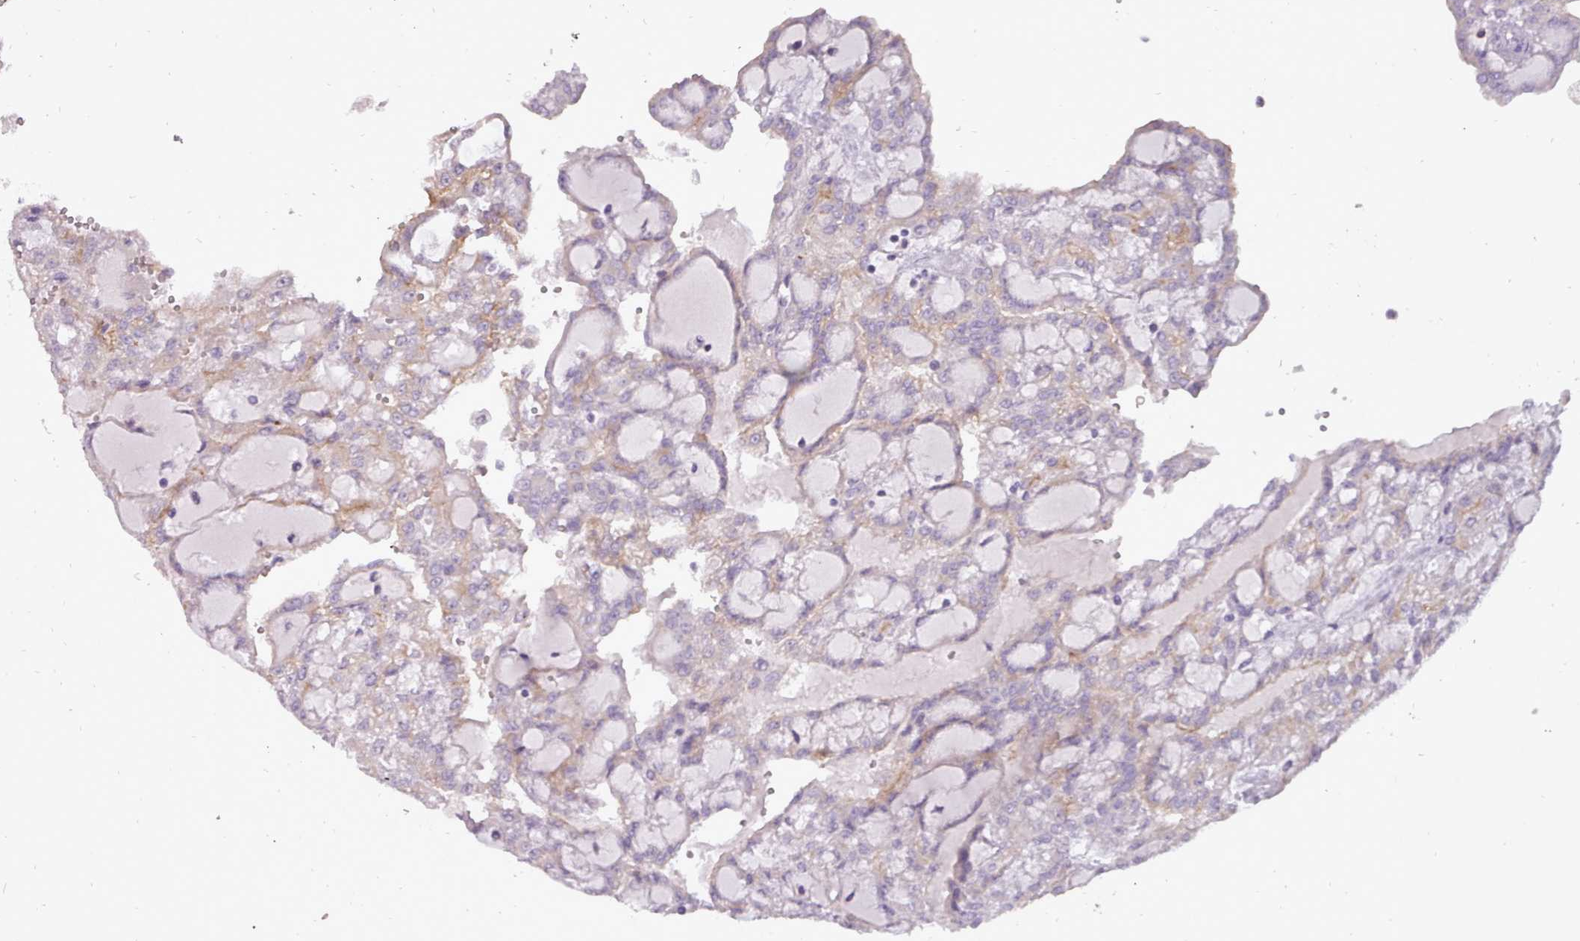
{"staining": {"intensity": "moderate", "quantity": "<25%", "location": "cytoplasmic/membranous"}, "tissue": "renal cancer", "cell_type": "Tumor cells", "image_type": "cancer", "snomed": [{"axis": "morphology", "description": "Adenocarcinoma, NOS"}, {"axis": "topography", "description": "Kidney"}], "caption": "About <25% of tumor cells in human renal cancer (adenocarcinoma) display moderate cytoplasmic/membranous protein expression as visualized by brown immunohistochemical staining.", "gene": "ATRAID", "patient": {"sex": "male", "age": 63}}